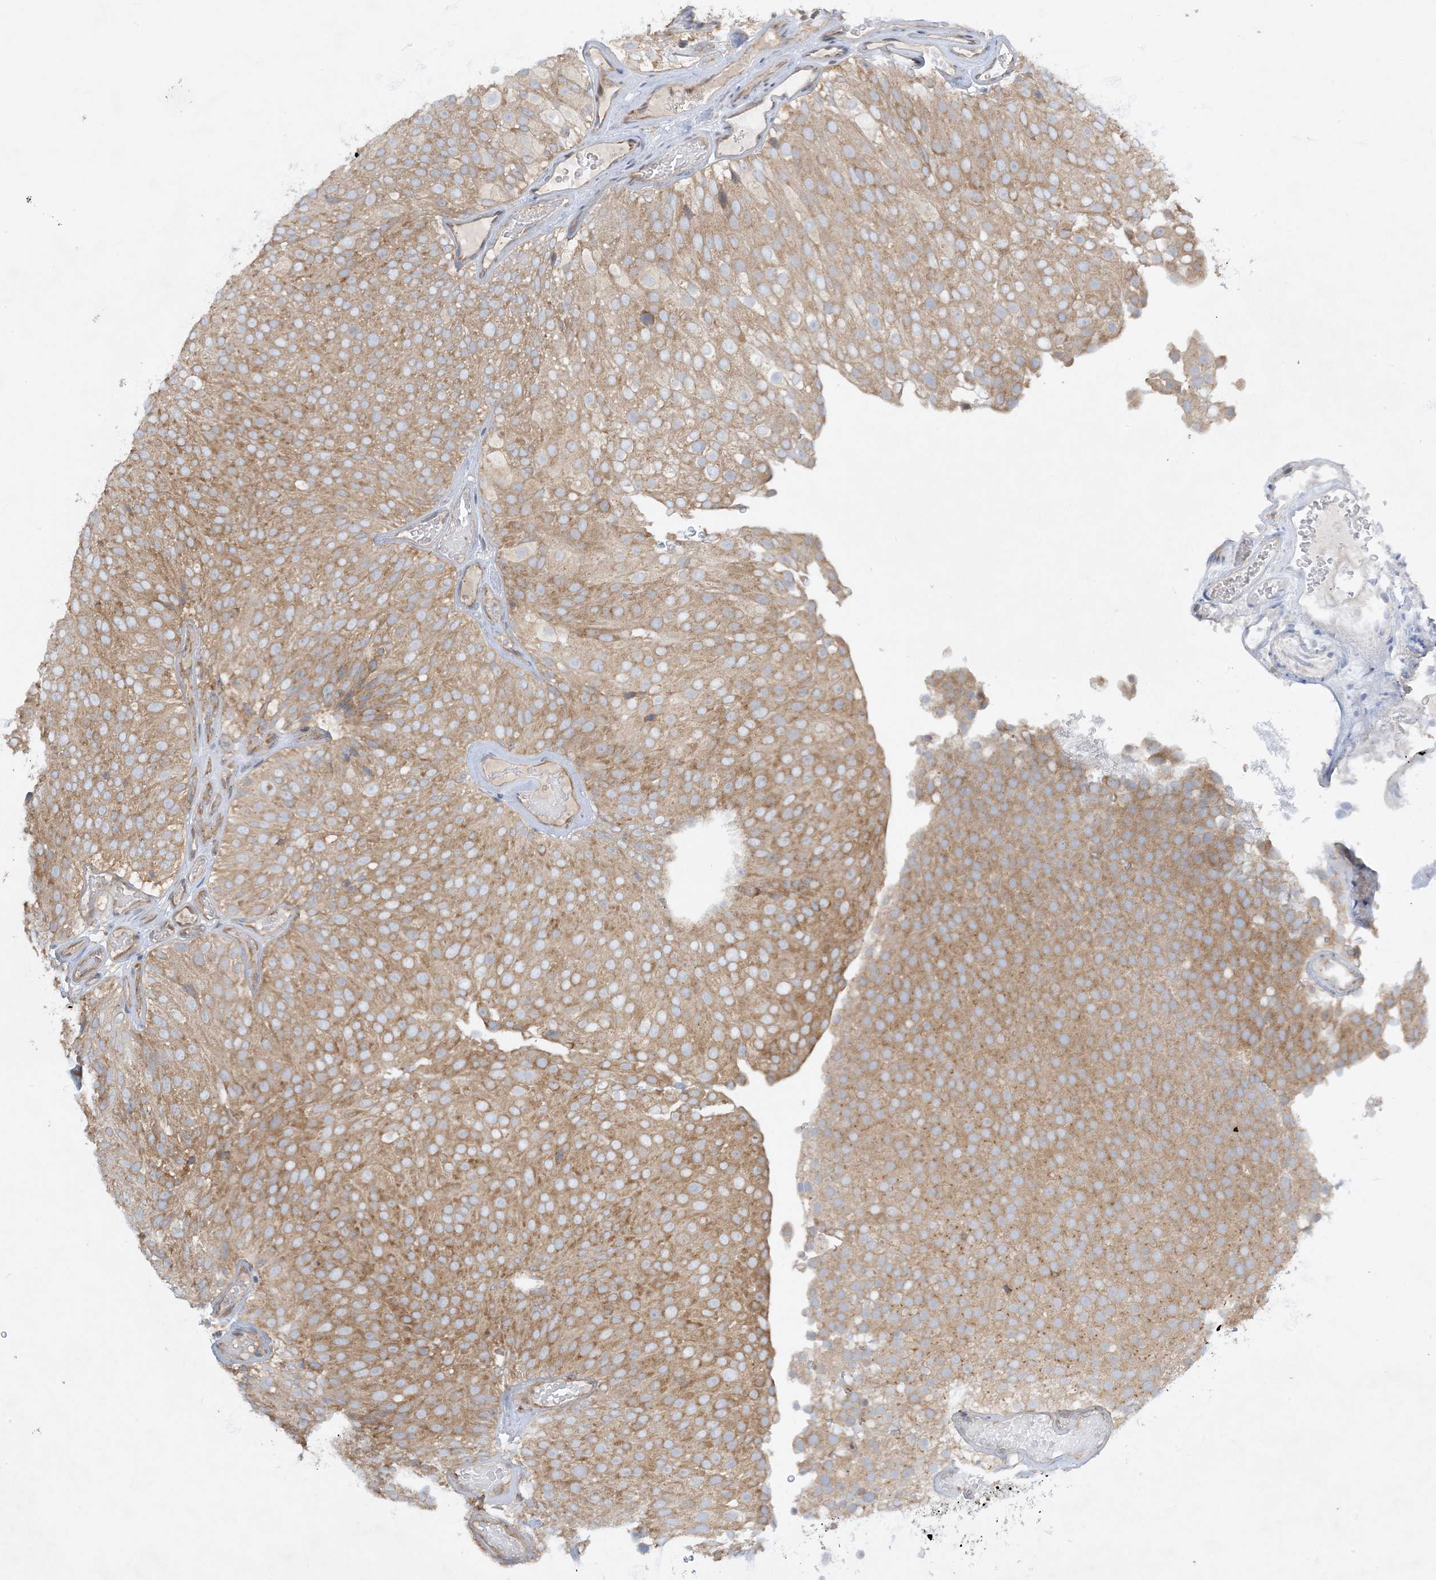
{"staining": {"intensity": "moderate", "quantity": ">75%", "location": "cytoplasmic/membranous"}, "tissue": "urothelial cancer", "cell_type": "Tumor cells", "image_type": "cancer", "snomed": [{"axis": "morphology", "description": "Urothelial carcinoma, Low grade"}, {"axis": "topography", "description": "Urinary bladder"}], "caption": "A histopathology image showing moderate cytoplasmic/membranous staining in about >75% of tumor cells in urothelial cancer, as visualized by brown immunohistochemical staining.", "gene": "RPP40", "patient": {"sex": "male", "age": 78}}